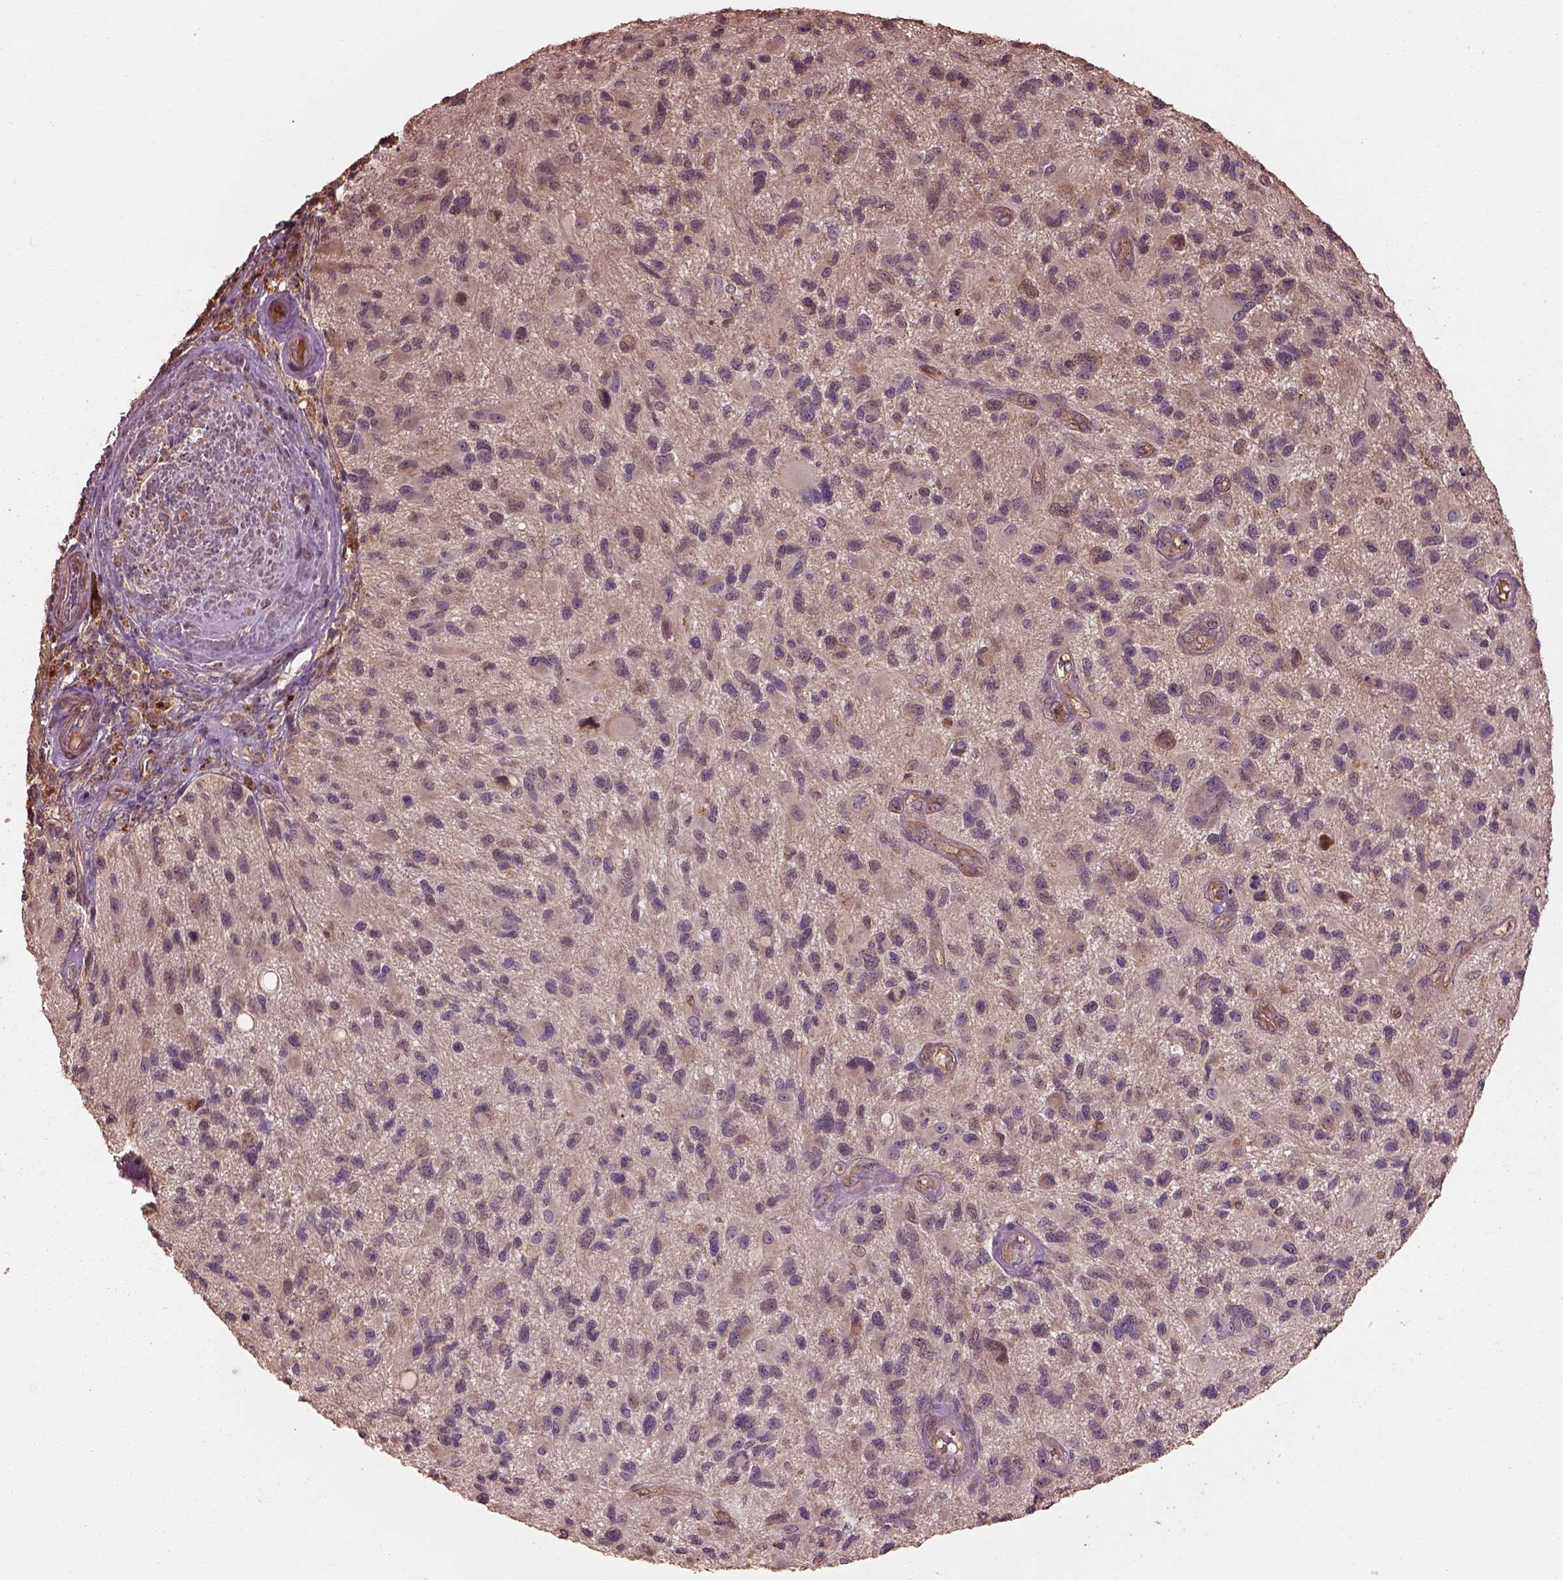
{"staining": {"intensity": "negative", "quantity": "none", "location": "none"}, "tissue": "glioma", "cell_type": "Tumor cells", "image_type": "cancer", "snomed": [{"axis": "morphology", "description": "Glioma, malignant, NOS"}, {"axis": "morphology", "description": "Glioma, malignant, High grade"}, {"axis": "topography", "description": "Brain"}], "caption": "Histopathology image shows no protein positivity in tumor cells of malignant high-grade glioma tissue.", "gene": "METTL4", "patient": {"sex": "female", "age": 71}}